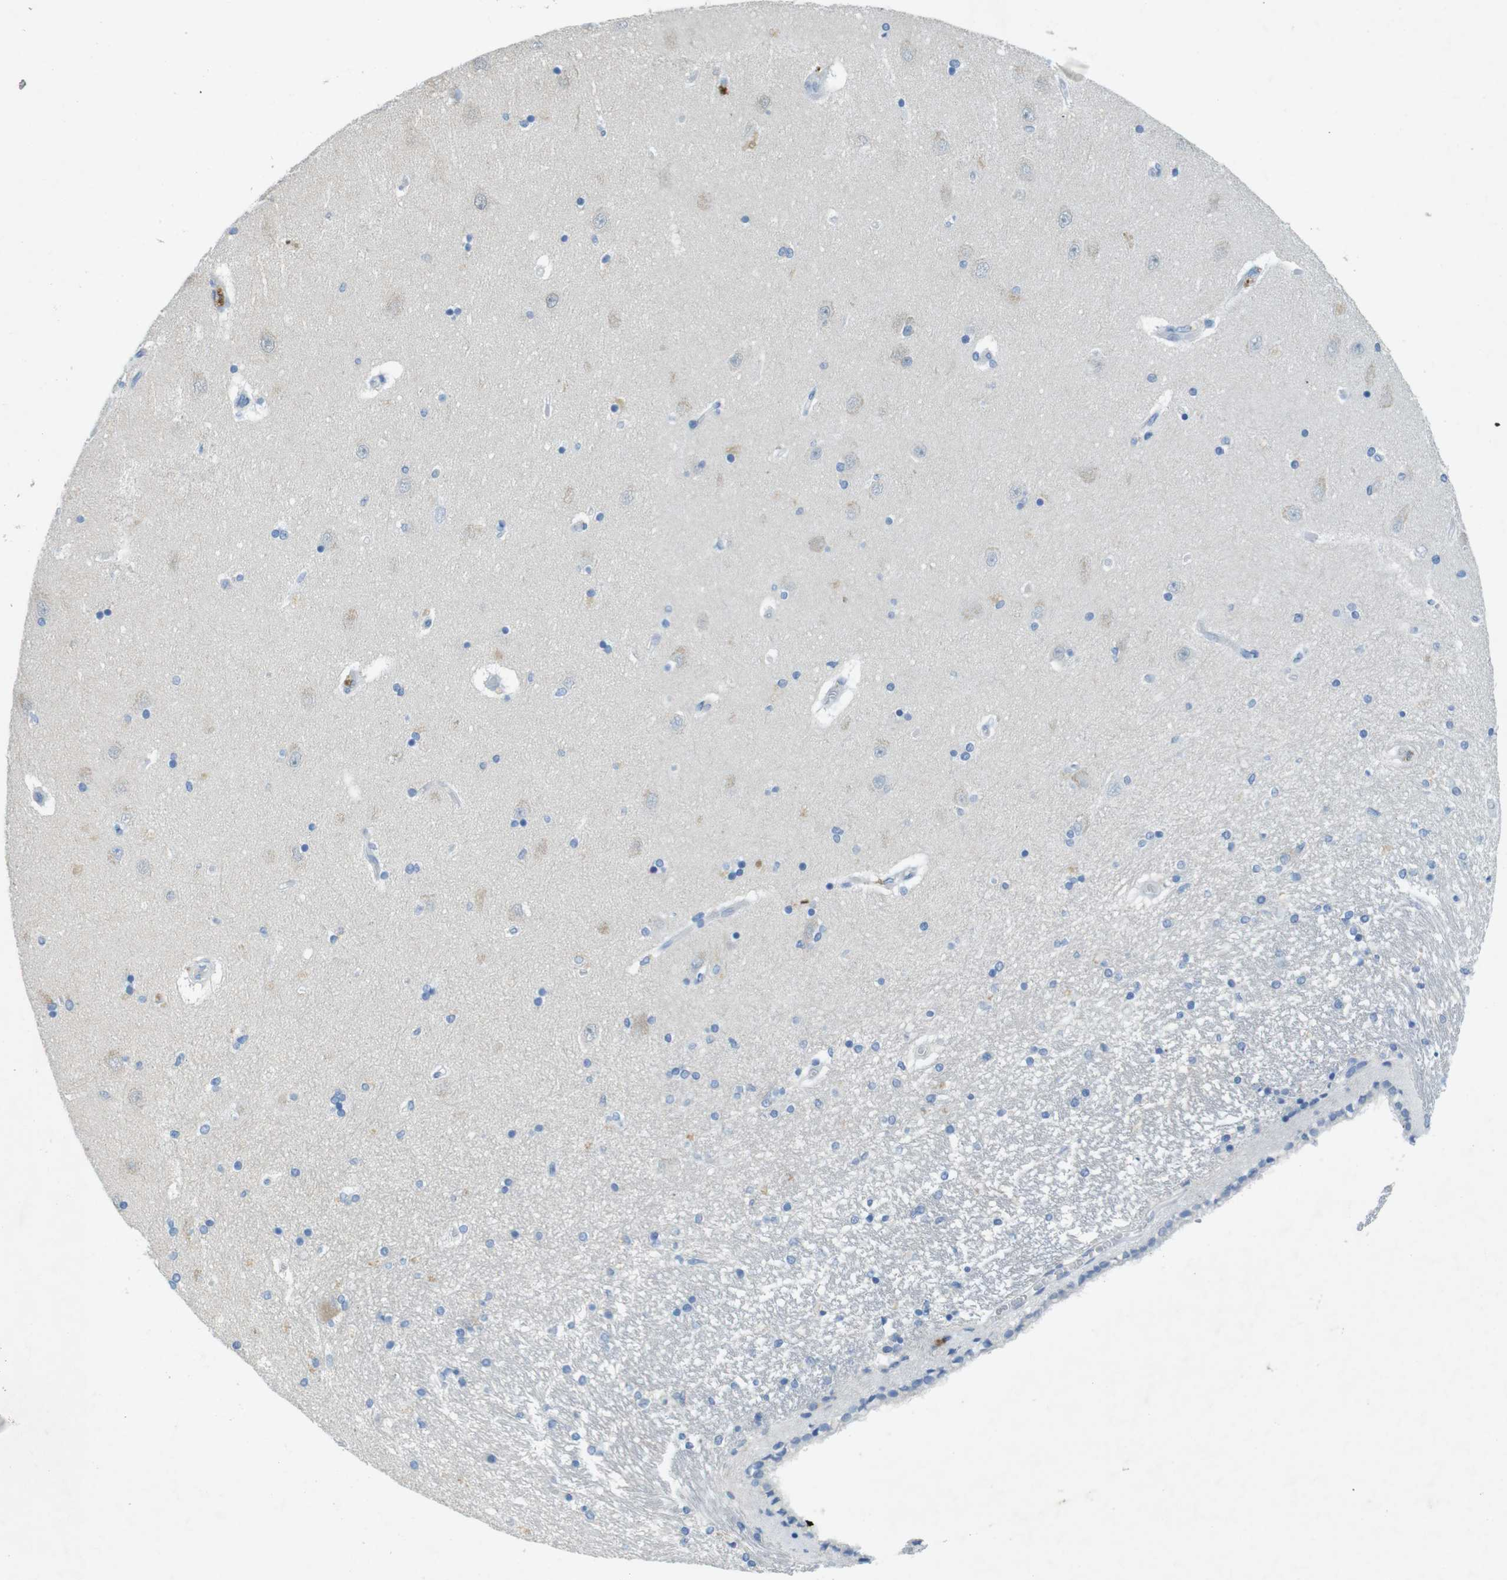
{"staining": {"intensity": "negative", "quantity": "none", "location": "none"}, "tissue": "hippocampus", "cell_type": "Glial cells", "image_type": "normal", "snomed": [{"axis": "morphology", "description": "Normal tissue, NOS"}, {"axis": "topography", "description": "Hippocampus"}], "caption": "Immunohistochemistry (IHC) histopathology image of normal hippocampus stained for a protein (brown), which shows no staining in glial cells.", "gene": "CD320", "patient": {"sex": "female", "age": 54}}